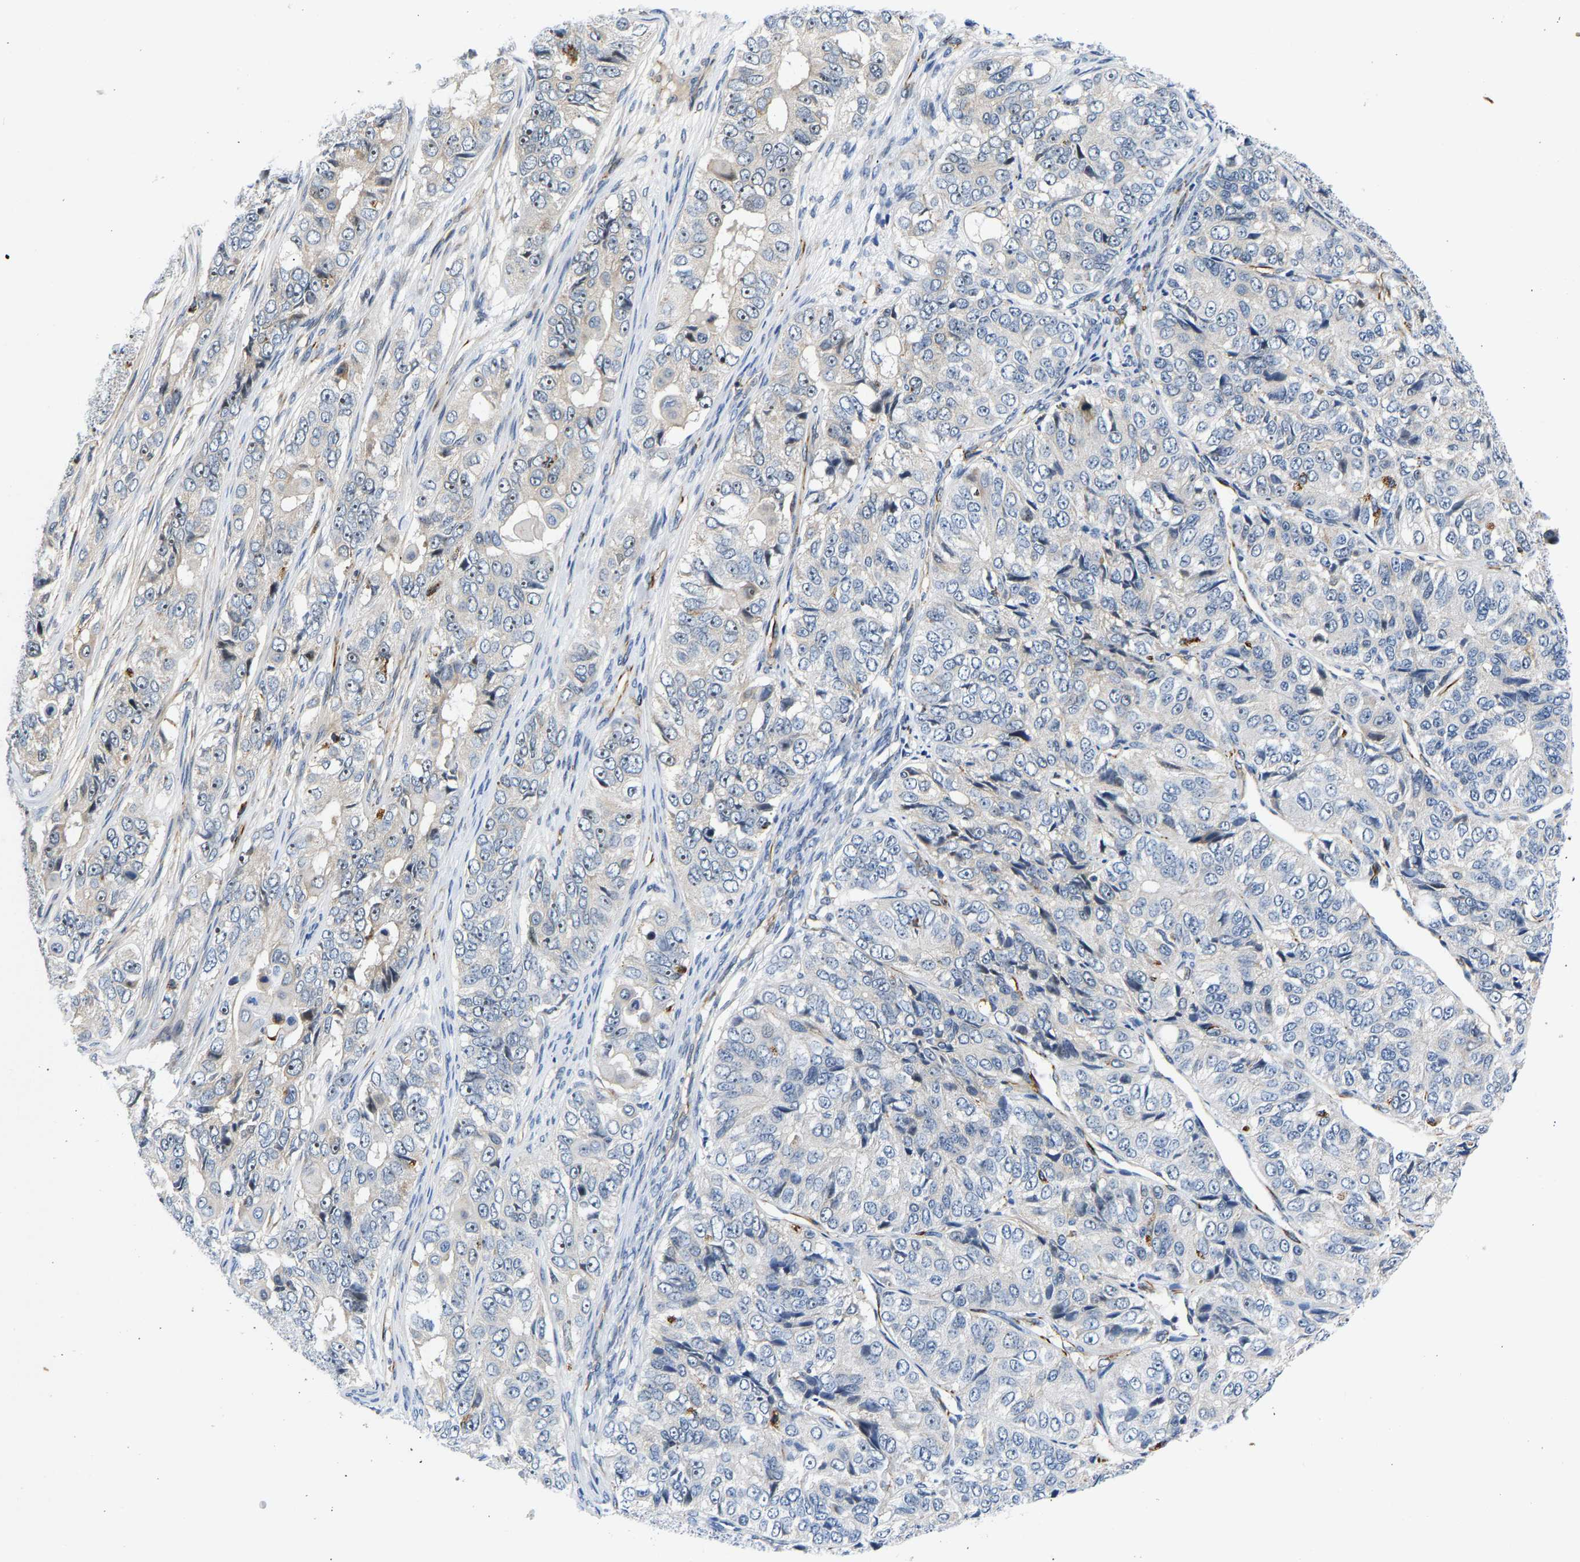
{"staining": {"intensity": "moderate", "quantity": "25%-75%", "location": "nuclear"}, "tissue": "ovarian cancer", "cell_type": "Tumor cells", "image_type": "cancer", "snomed": [{"axis": "morphology", "description": "Carcinoma, endometroid"}, {"axis": "topography", "description": "Ovary"}], "caption": "There is medium levels of moderate nuclear positivity in tumor cells of endometroid carcinoma (ovarian), as demonstrated by immunohistochemical staining (brown color).", "gene": "RESF1", "patient": {"sex": "female", "age": 51}}